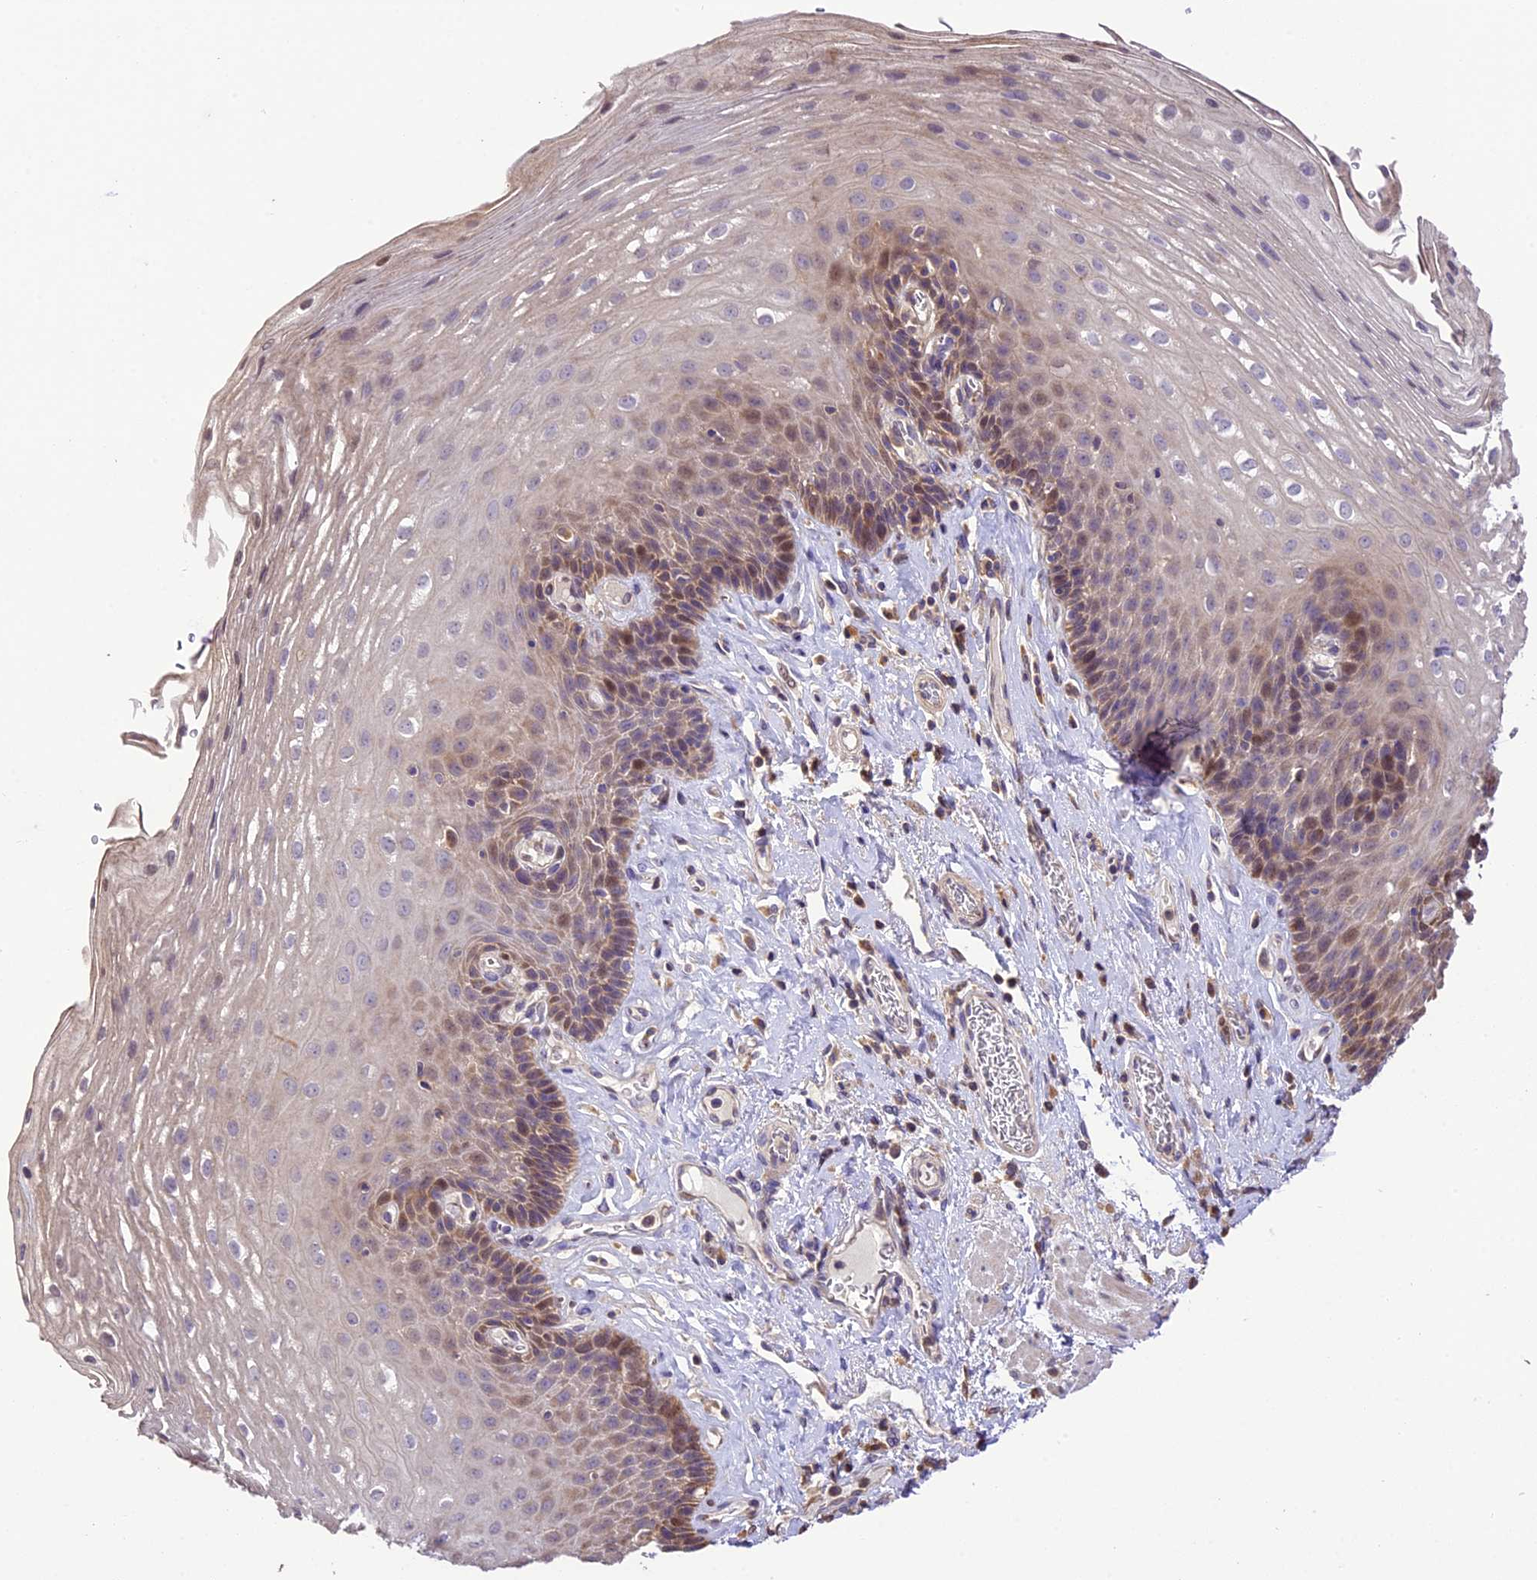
{"staining": {"intensity": "moderate", "quantity": "<25%", "location": "cytoplasmic/membranous,nuclear"}, "tissue": "esophagus", "cell_type": "Squamous epithelial cells", "image_type": "normal", "snomed": [{"axis": "morphology", "description": "Normal tissue, NOS"}, {"axis": "topography", "description": "Esophagus"}], "caption": "Immunohistochemistry of benign human esophagus displays low levels of moderate cytoplasmic/membranous,nuclear positivity in about <25% of squamous epithelial cells. Immunohistochemistry stains the protein of interest in brown and the nuclei are stained blue.", "gene": "DGKH", "patient": {"sex": "female", "age": 66}}